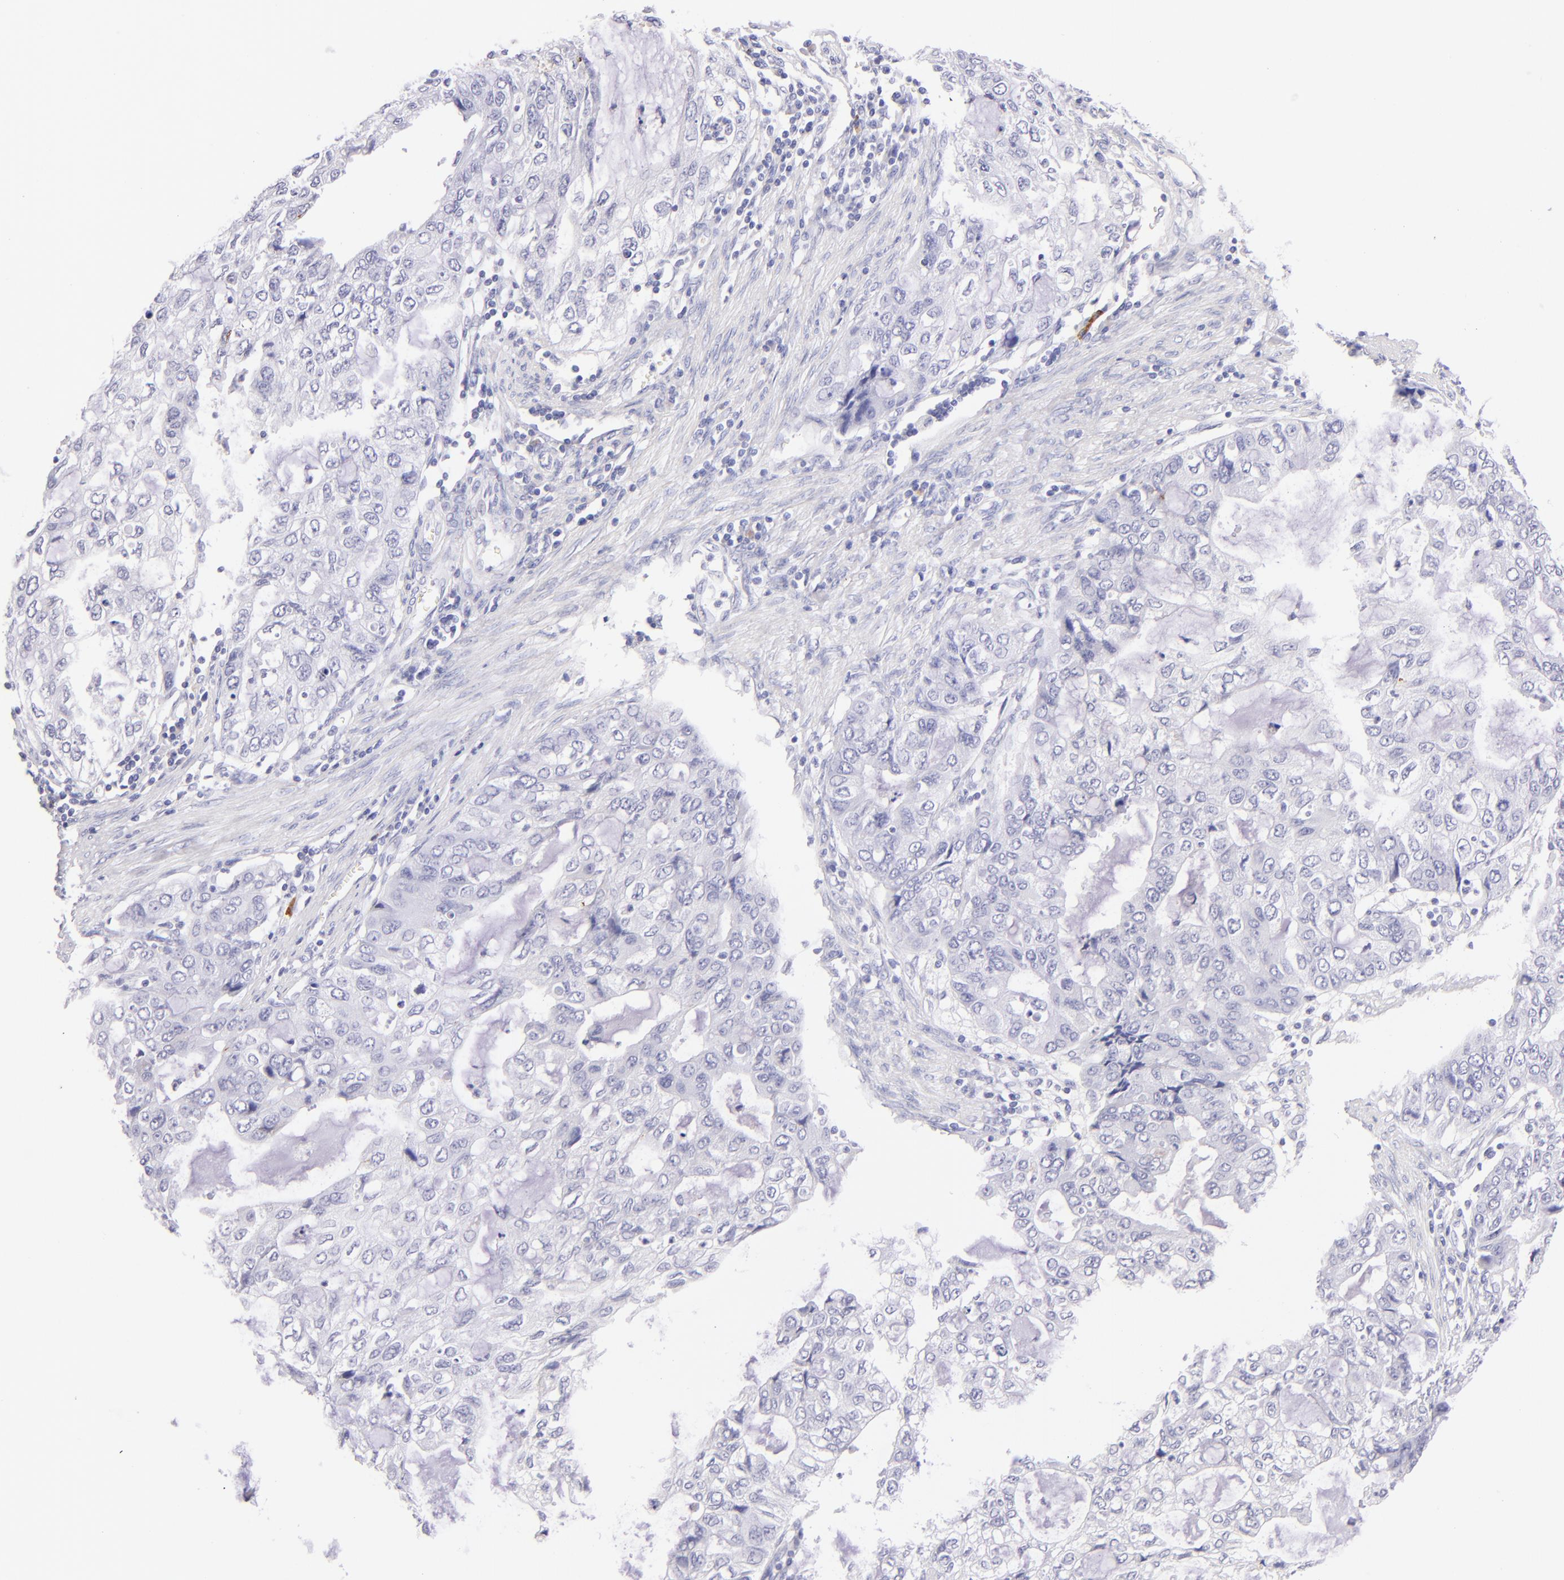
{"staining": {"intensity": "negative", "quantity": "none", "location": "none"}, "tissue": "stomach cancer", "cell_type": "Tumor cells", "image_type": "cancer", "snomed": [{"axis": "morphology", "description": "Adenocarcinoma, NOS"}, {"axis": "topography", "description": "Stomach, upper"}], "caption": "Protein analysis of stomach adenocarcinoma reveals no significant positivity in tumor cells. (DAB IHC, high magnification).", "gene": "SDC1", "patient": {"sex": "female", "age": 52}}